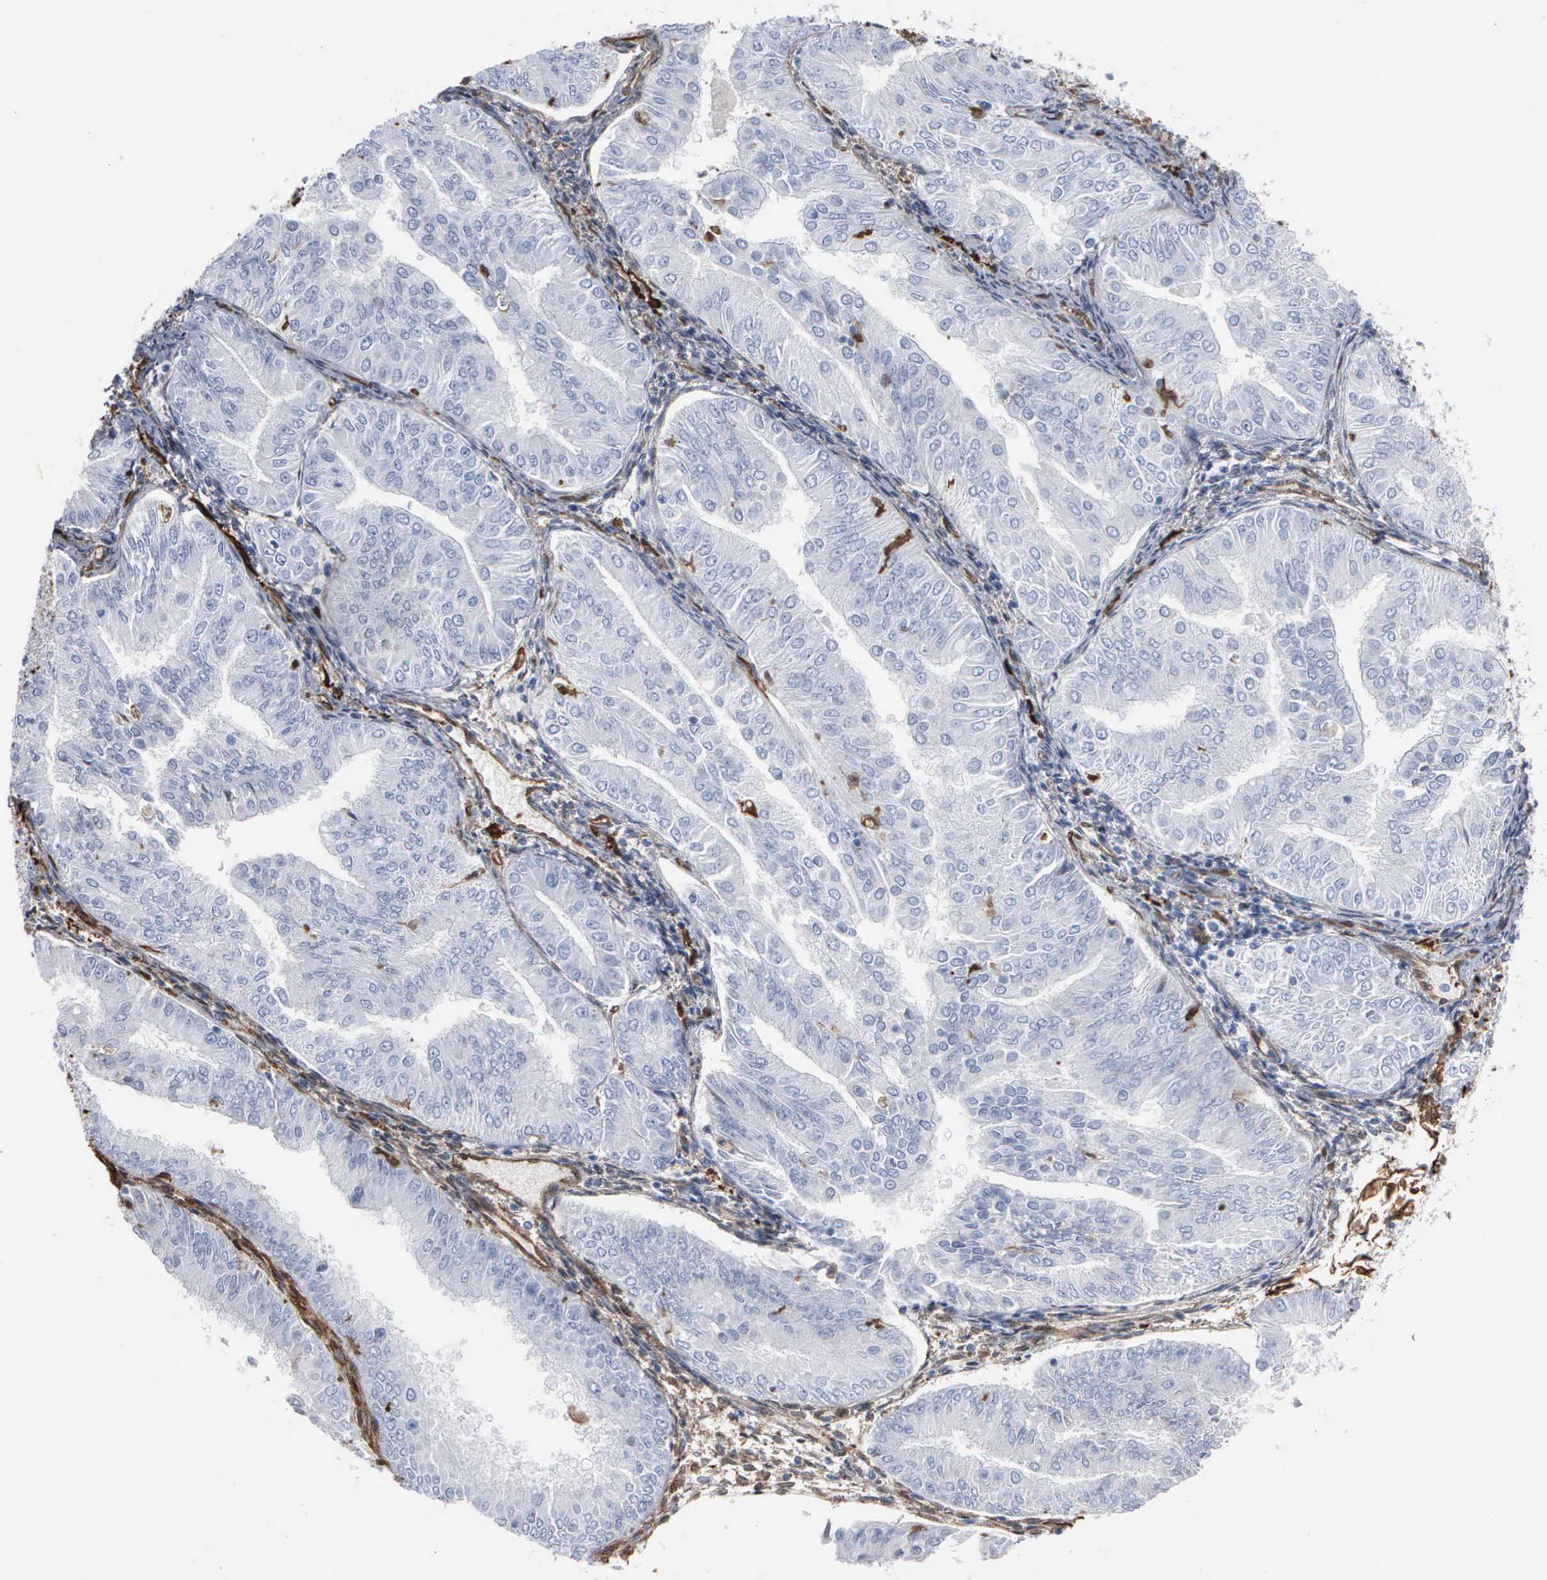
{"staining": {"intensity": "negative", "quantity": "none", "location": "none"}, "tissue": "endometrial cancer", "cell_type": "Tumor cells", "image_type": "cancer", "snomed": [{"axis": "morphology", "description": "Adenocarcinoma, NOS"}, {"axis": "topography", "description": "Endometrium"}], "caption": "DAB (3,3'-diaminobenzidine) immunohistochemical staining of human adenocarcinoma (endometrial) displays no significant staining in tumor cells. The staining is performed using DAB brown chromogen with nuclei counter-stained in using hematoxylin.", "gene": "FSCN1", "patient": {"sex": "female", "age": 53}}